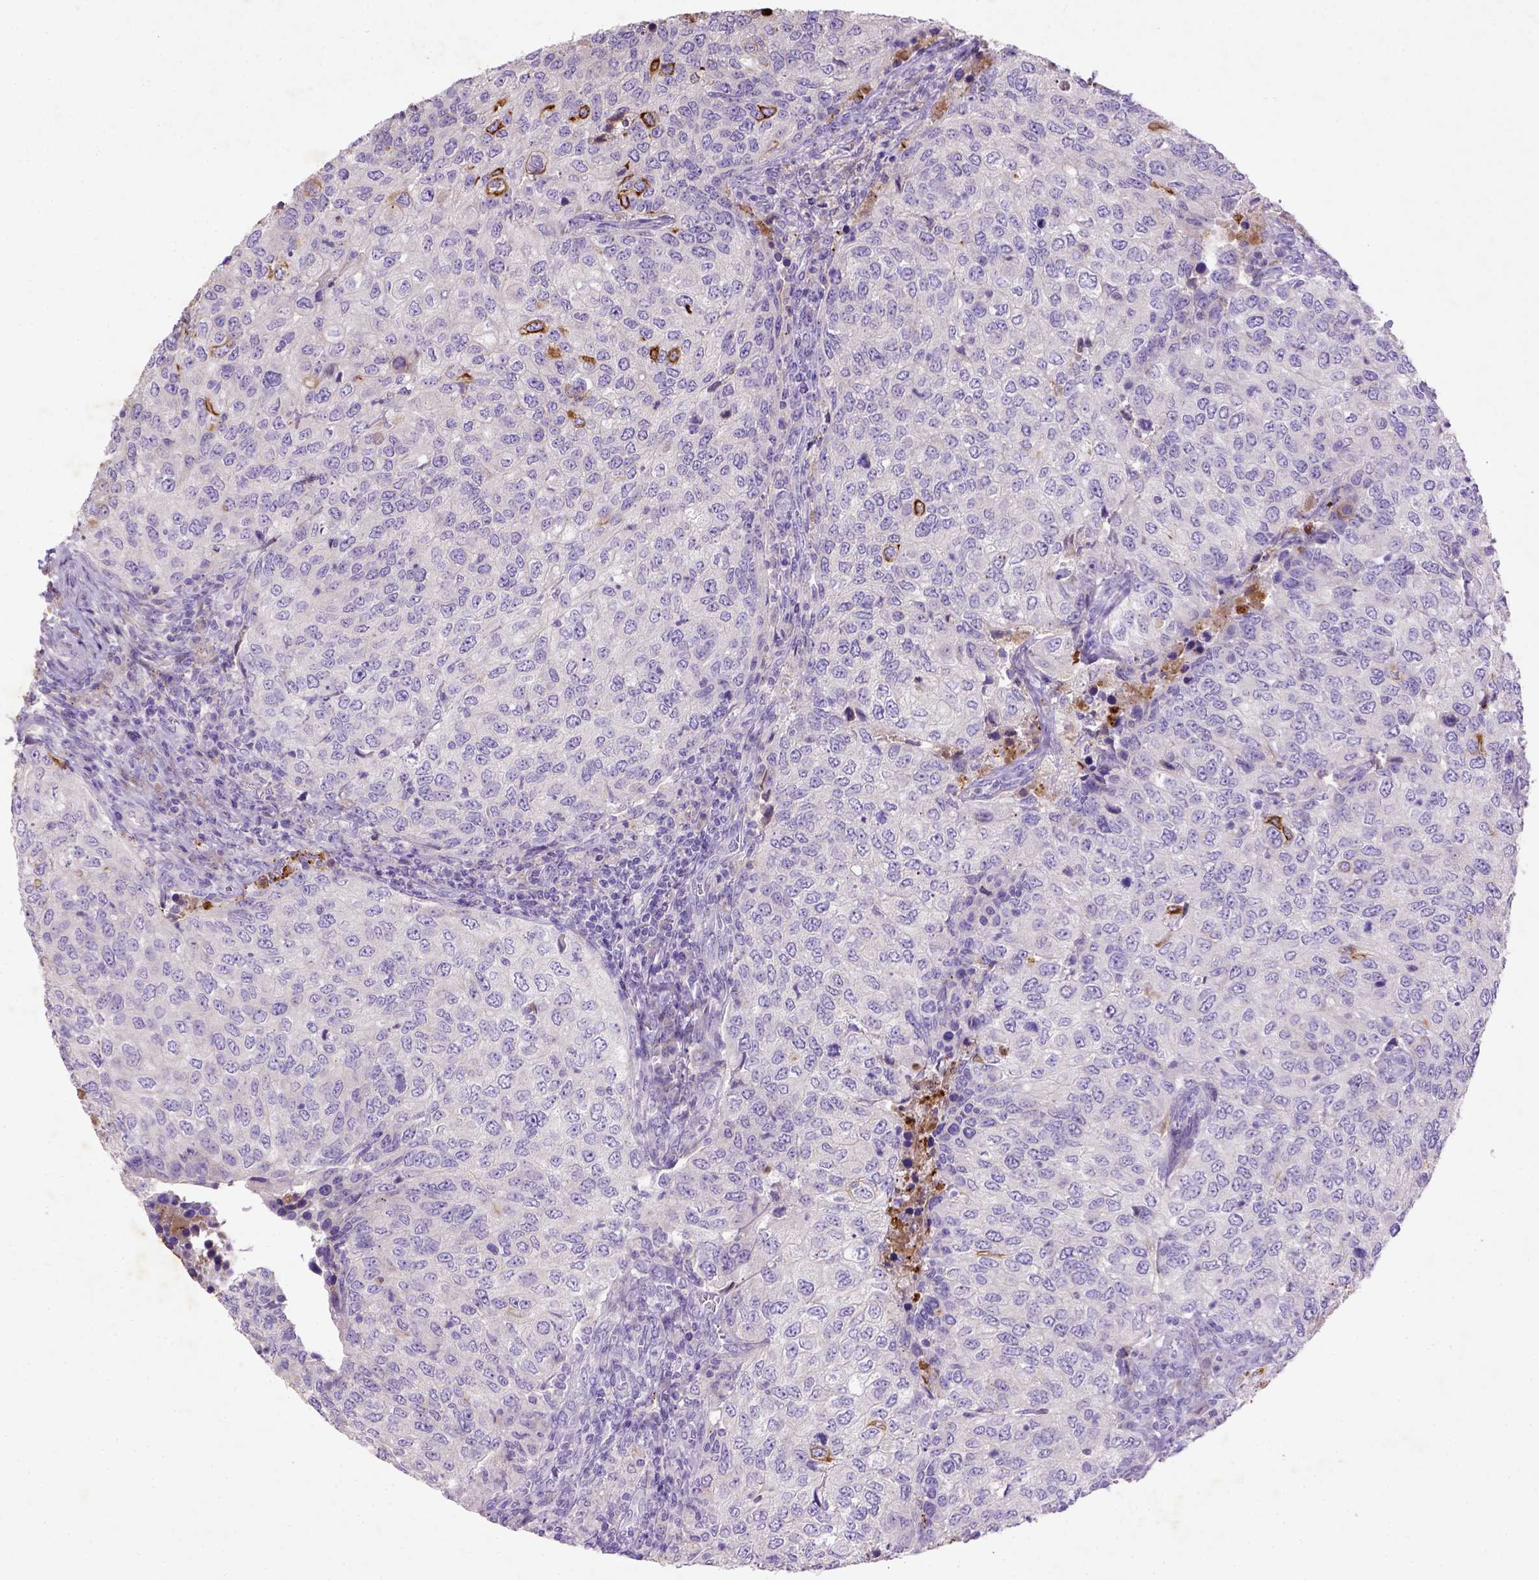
{"staining": {"intensity": "strong", "quantity": "<25%", "location": "cytoplasmic/membranous"}, "tissue": "urothelial cancer", "cell_type": "Tumor cells", "image_type": "cancer", "snomed": [{"axis": "morphology", "description": "Urothelial carcinoma, High grade"}, {"axis": "topography", "description": "Urinary bladder"}], "caption": "A histopathology image showing strong cytoplasmic/membranous positivity in approximately <25% of tumor cells in urothelial carcinoma (high-grade), as visualized by brown immunohistochemical staining.", "gene": "NUDT2", "patient": {"sex": "female", "age": 78}}